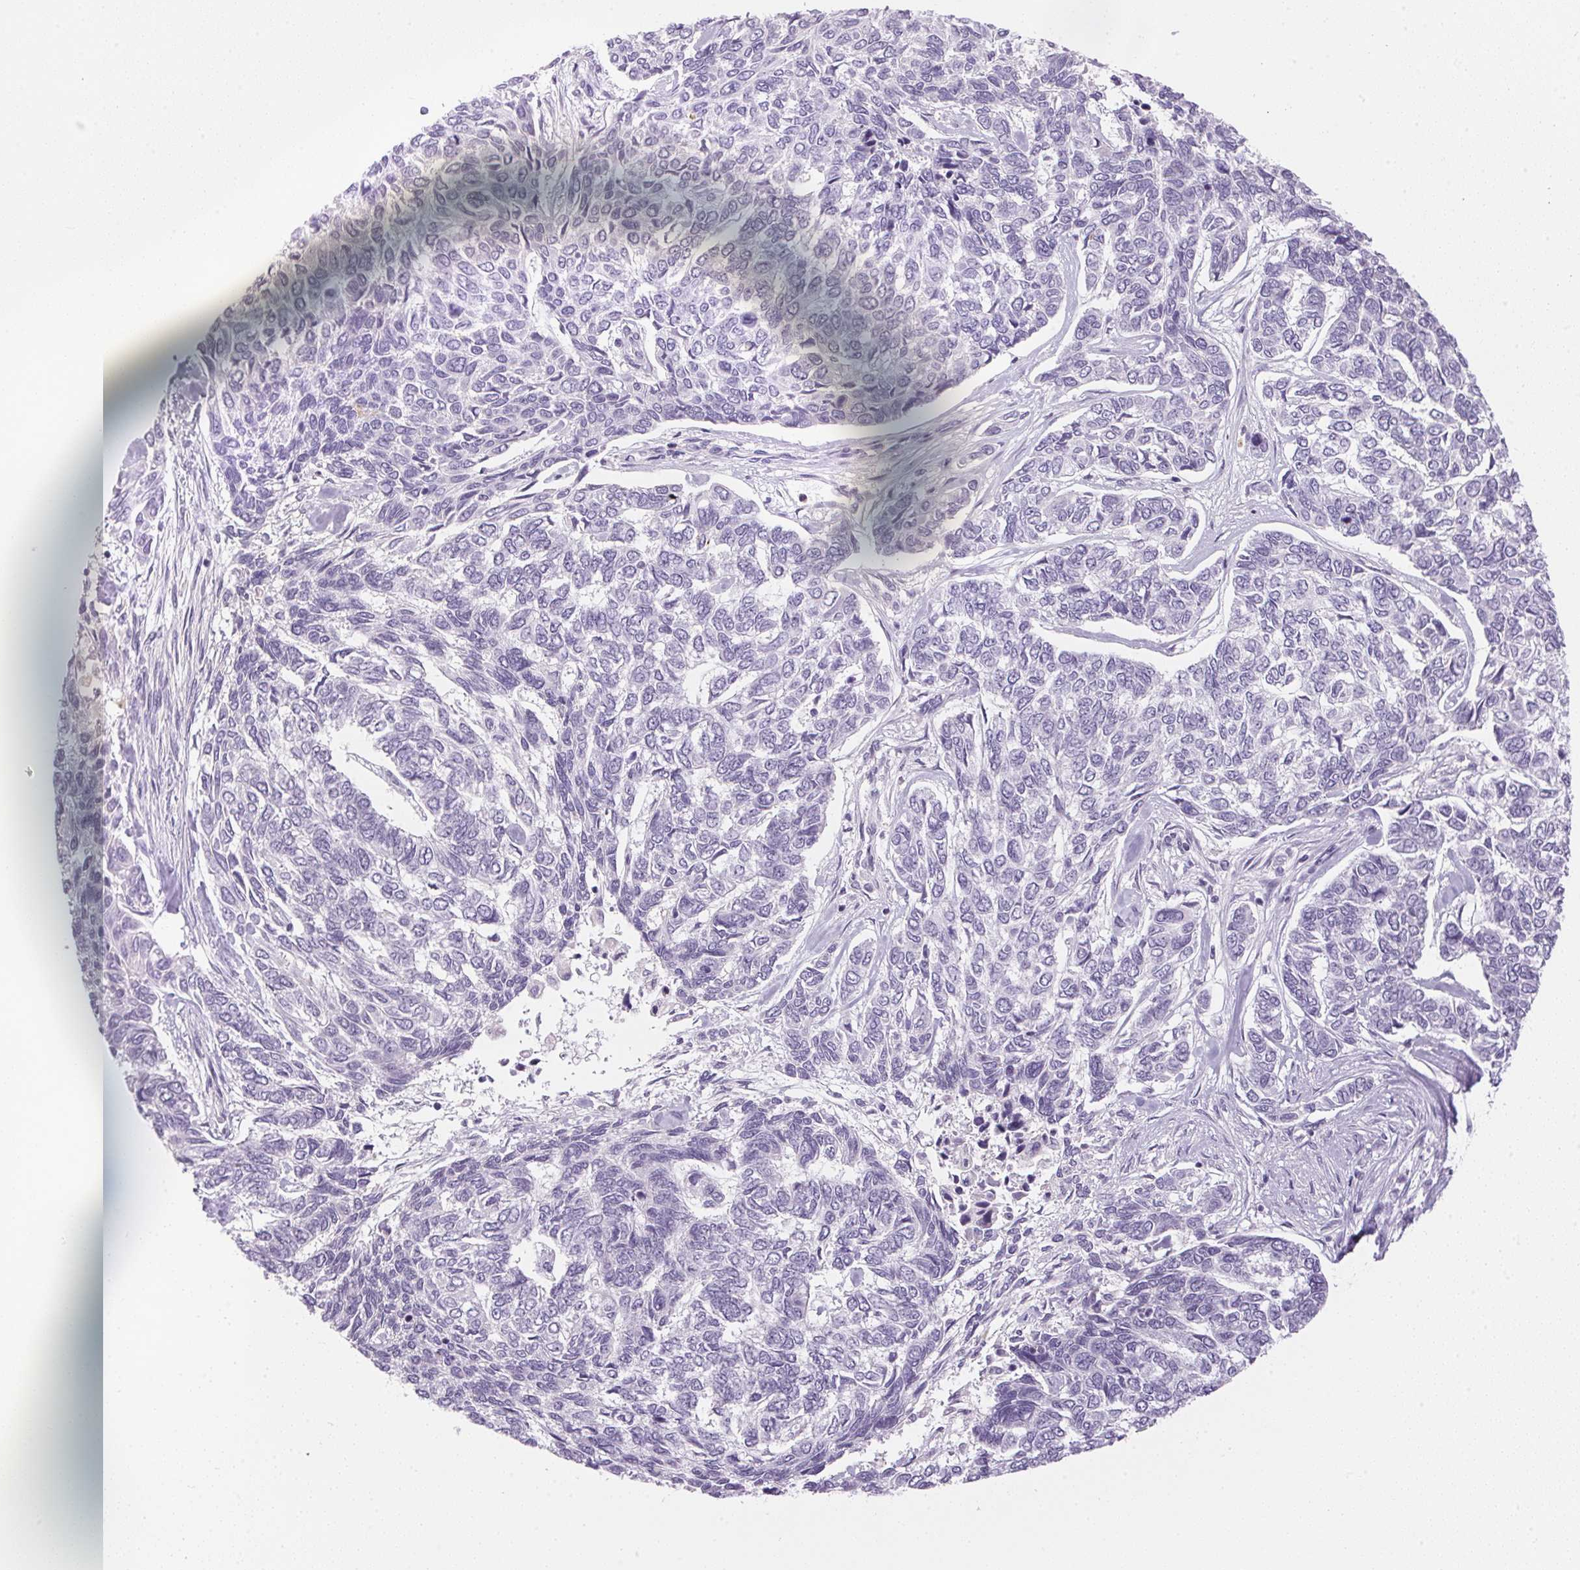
{"staining": {"intensity": "negative", "quantity": "none", "location": "none"}, "tissue": "skin cancer", "cell_type": "Tumor cells", "image_type": "cancer", "snomed": [{"axis": "morphology", "description": "Basal cell carcinoma"}, {"axis": "topography", "description": "Skin"}], "caption": "This photomicrograph is of basal cell carcinoma (skin) stained with immunohistochemistry (IHC) to label a protein in brown with the nuclei are counter-stained blue. There is no staining in tumor cells.", "gene": "ECPAS", "patient": {"sex": "female", "age": 65}}